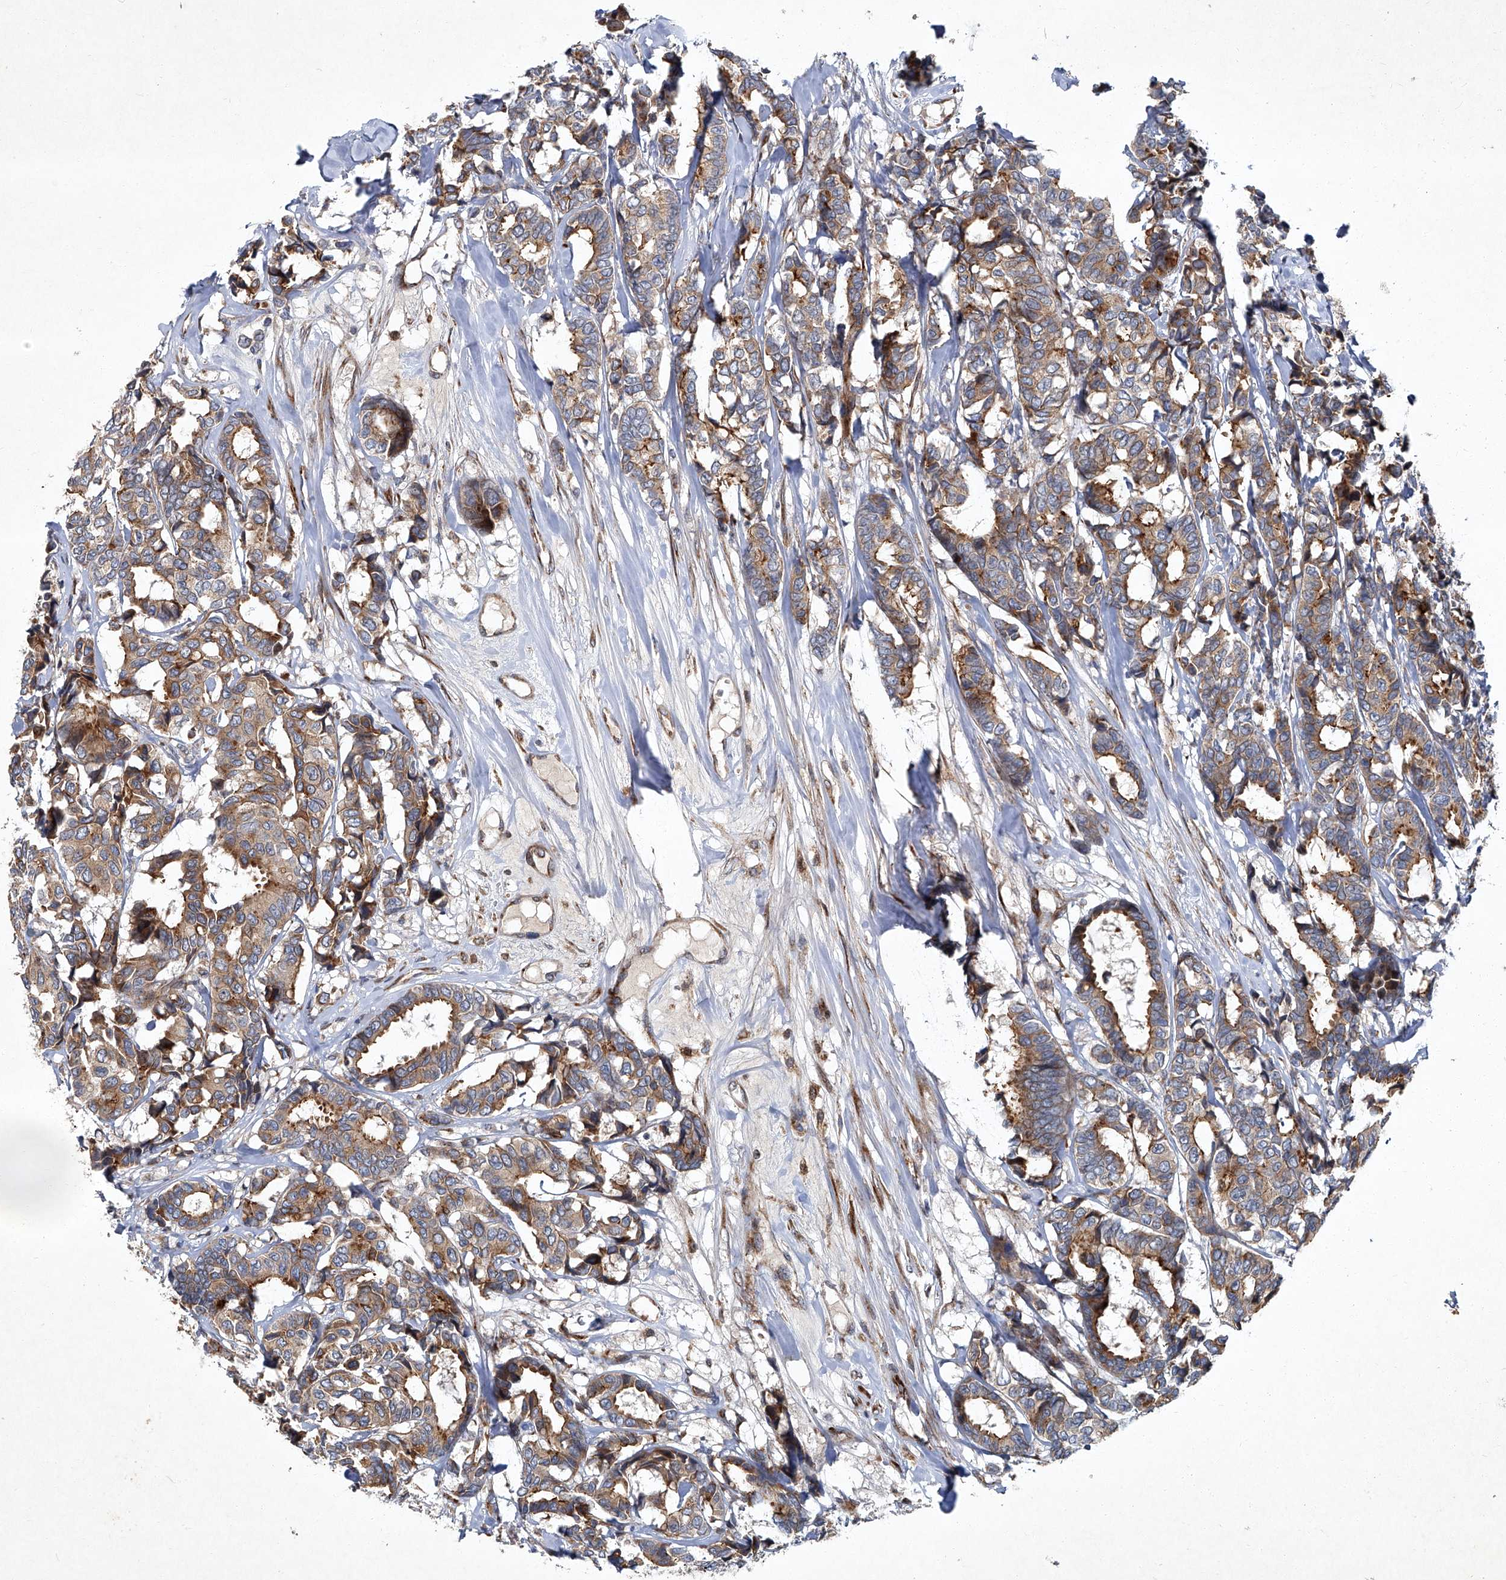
{"staining": {"intensity": "moderate", "quantity": ">75%", "location": "cytoplasmic/membranous"}, "tissue": "breast cancer", "cell_type": "Tumor cells", "image_type": "cancer", "snomed": [{"axis": "morphology", "description": "Duct carcinoma"}, {"axis": "topography", "description": "Breast"}], "caption": "Tumor cells display medium levels of moderate cytoplasmic/membranous expression in approximately >75% of cells in human breast invasive ductal carcinoma.", "gene": "GPR132", "patient": {"sex": "female", "age": 87}}